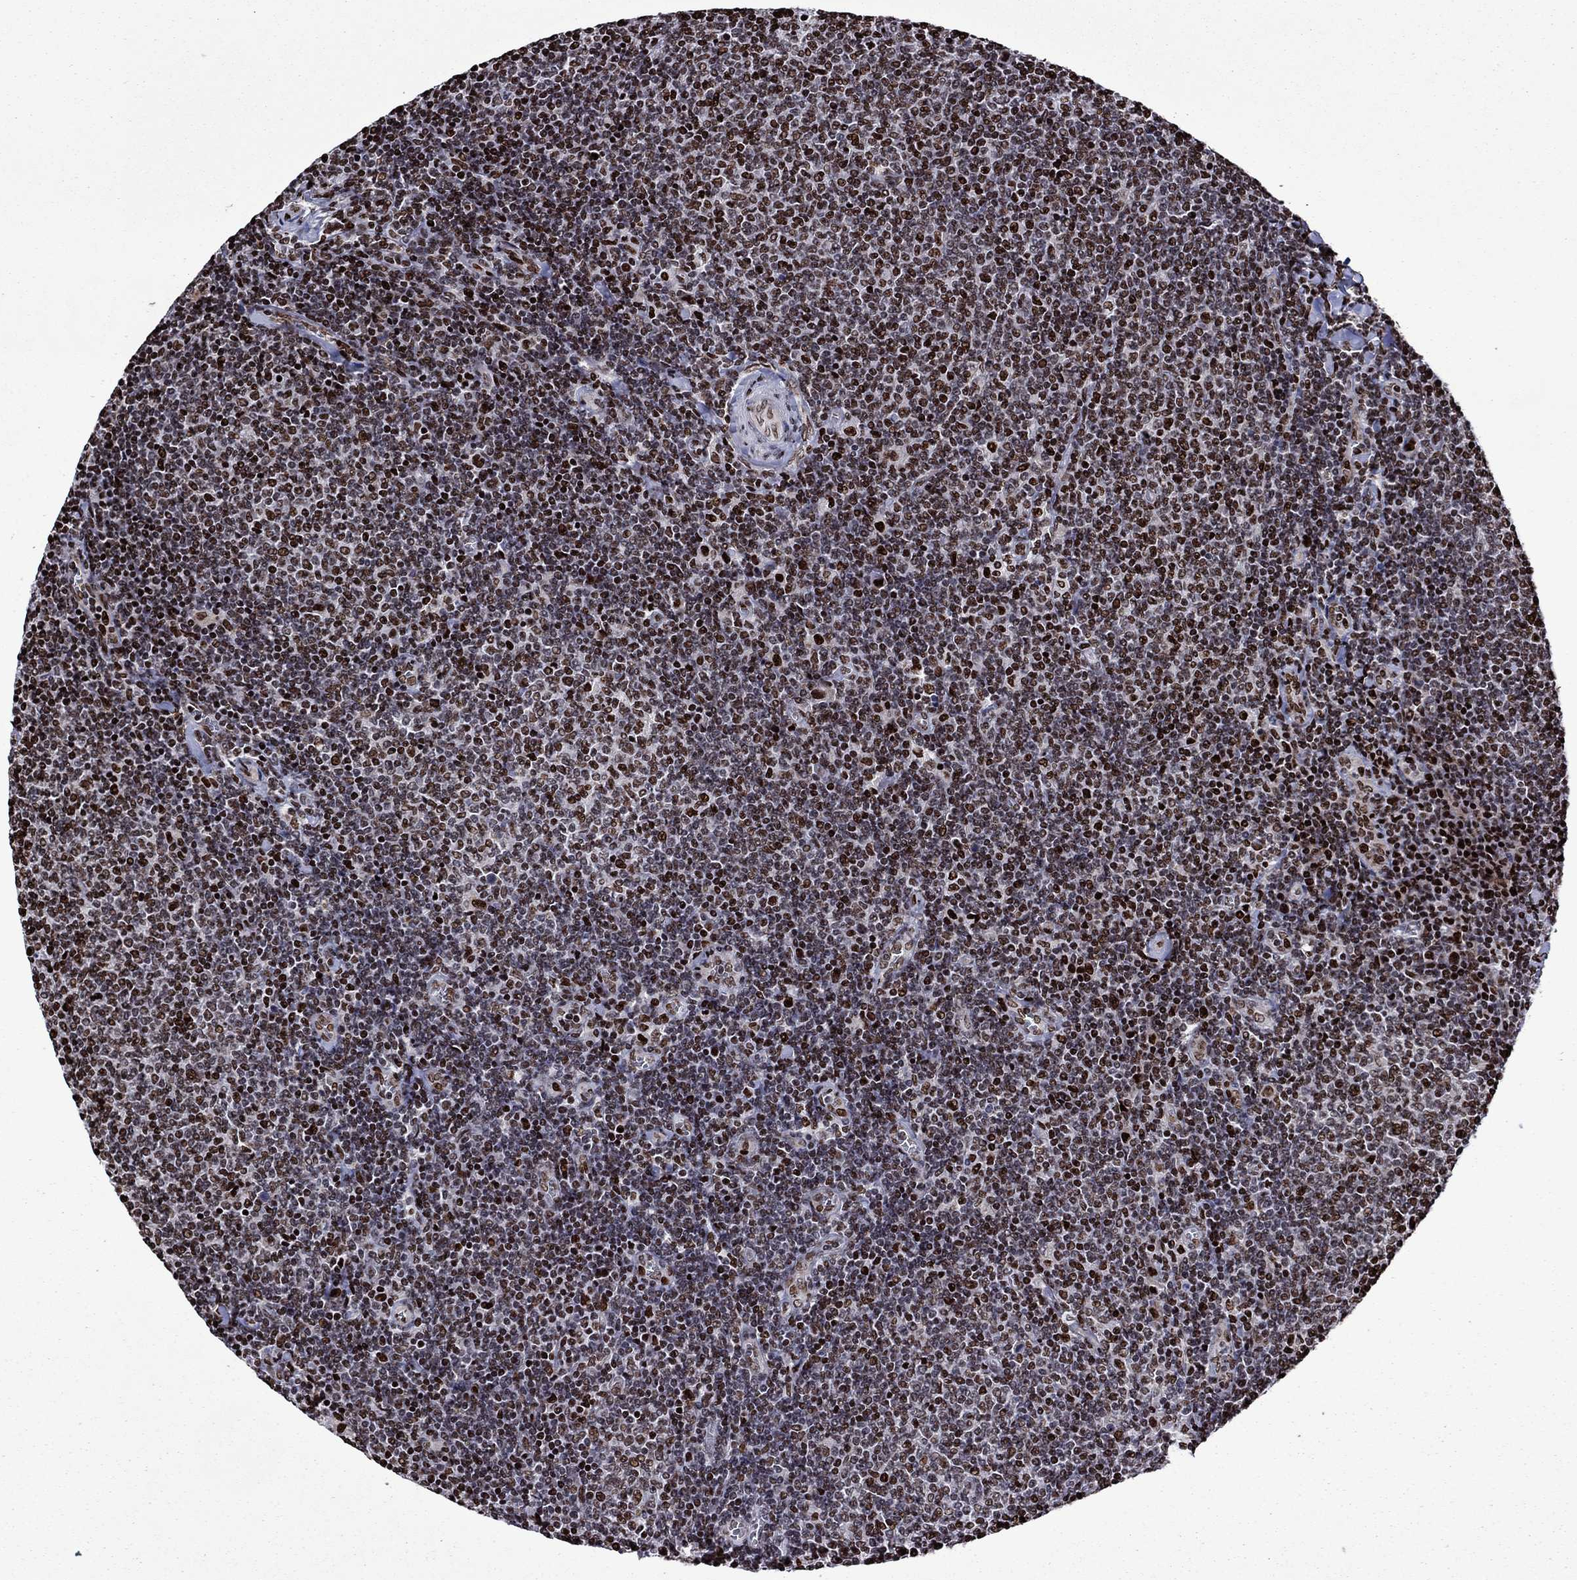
{"staining": {"intensity": "strong", "quantity": ">75%", "location": "nuclear"}, "tissue": "lymphoma", "cell_type": "Tumor cells", "image_type": "cancer", "snomed": [{"axis": "morphology", "description": "Malignant lymphoma, non-Hodgkin's type, Low grade"}, {"axis": "topography", "description": "Lymph node"}], "caption": "A histopathology image of malignant lymphoma, non-Hodgkin's type (low-grade) stained for a protein displays strong nuclear brown staining in tumor cells.", "gene": "LIMK1", "patient": {"sex": "male", "age": 52}}